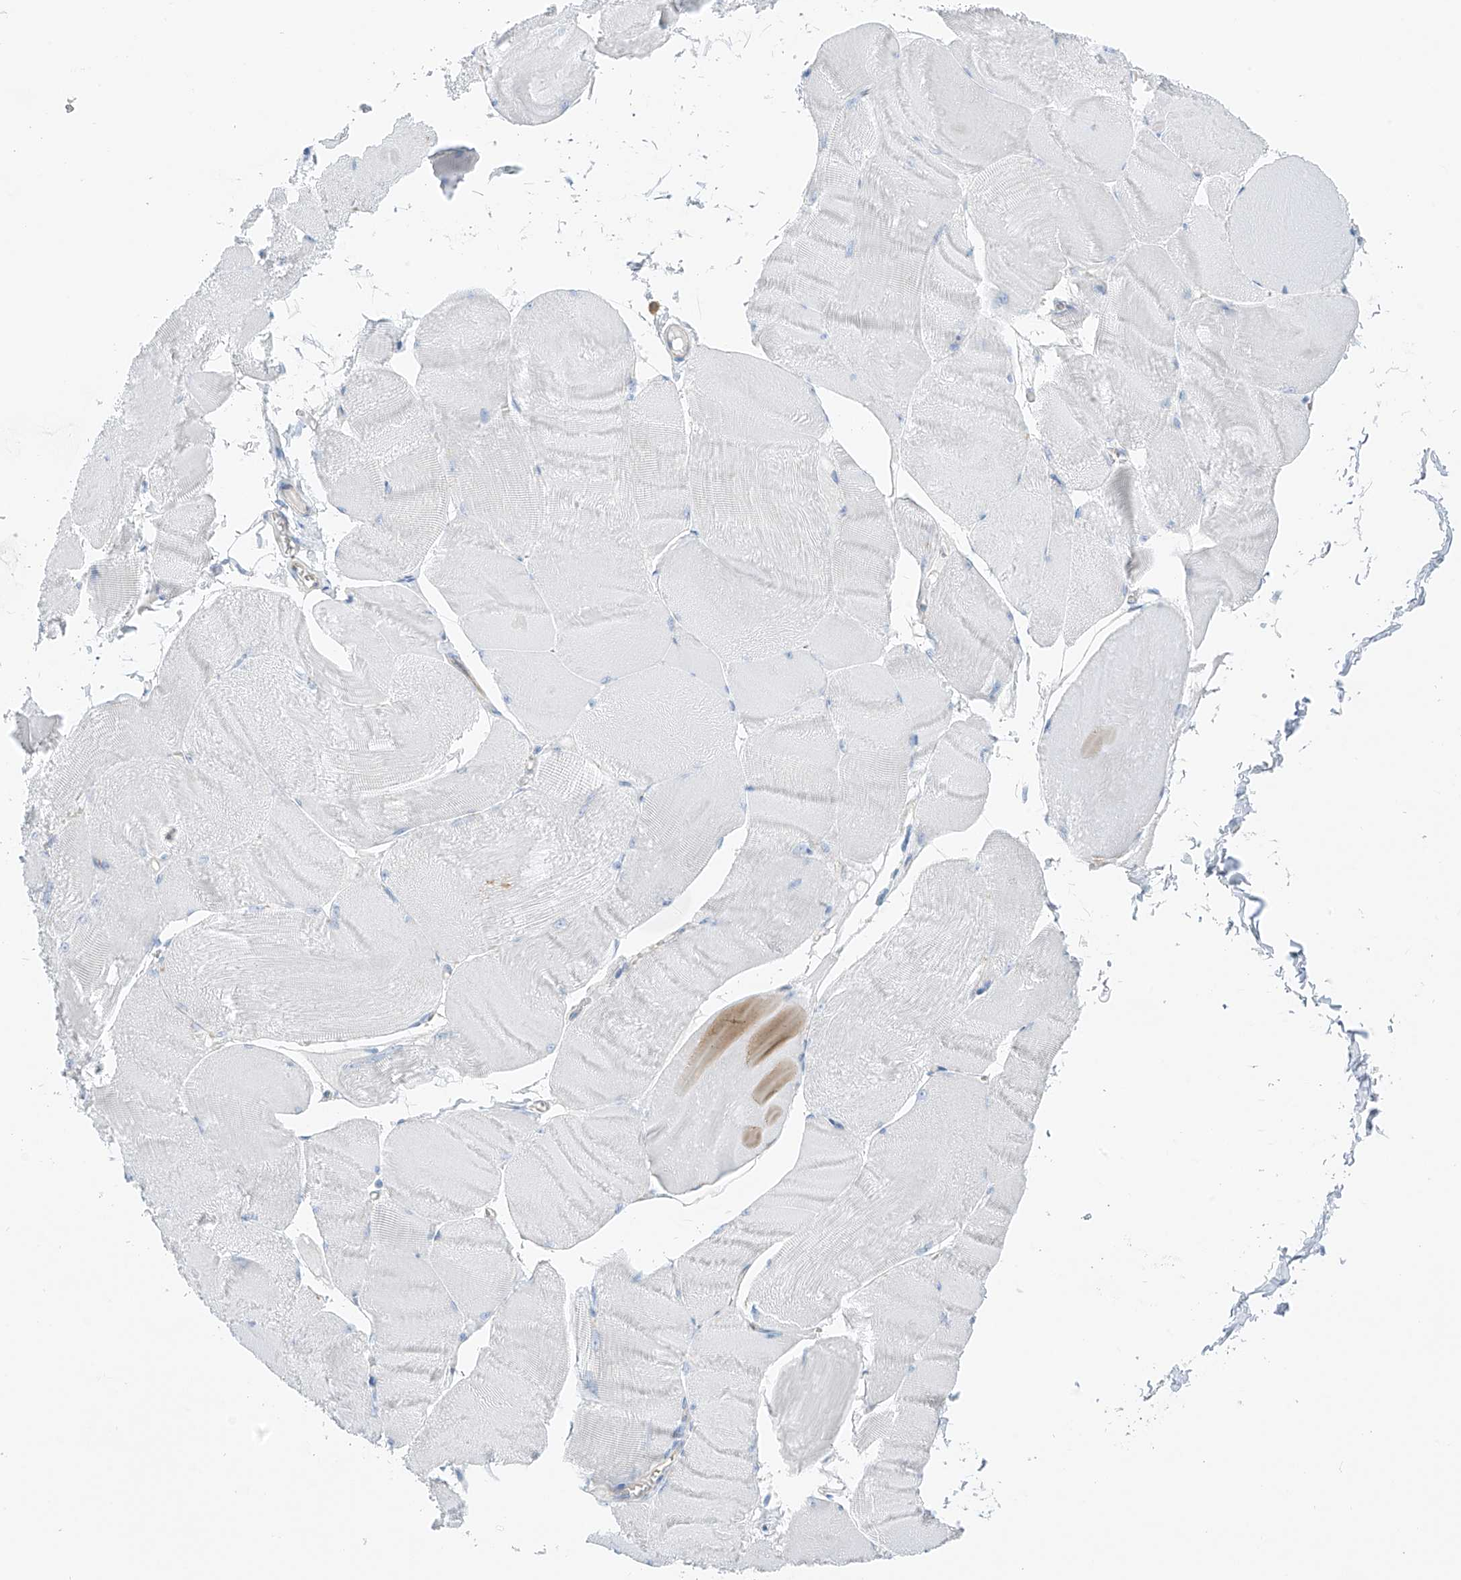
{"staining": {"intensity": "negative", "quantity": "none", "location": "none"}, "tissue": "skeletal muscle", "cell_type": "Myocytes", "image_type": "normal", "snomed": [{"axis": "morphology", "description": "Normal tissue, NOS"}, {"axis": "morphology", "description": "Basal cell carcinoma"}, {"axis": "topography", "description": "Skeletal muscle"}], "caption": "Immunohistochemistry histopathology image of benign skeletal muscle: skeletal muscle stained with DAB shows no significant protein staining in myocytes.", "gene": "ITGA9", "patient": {"sex": "female", "age": 64}}